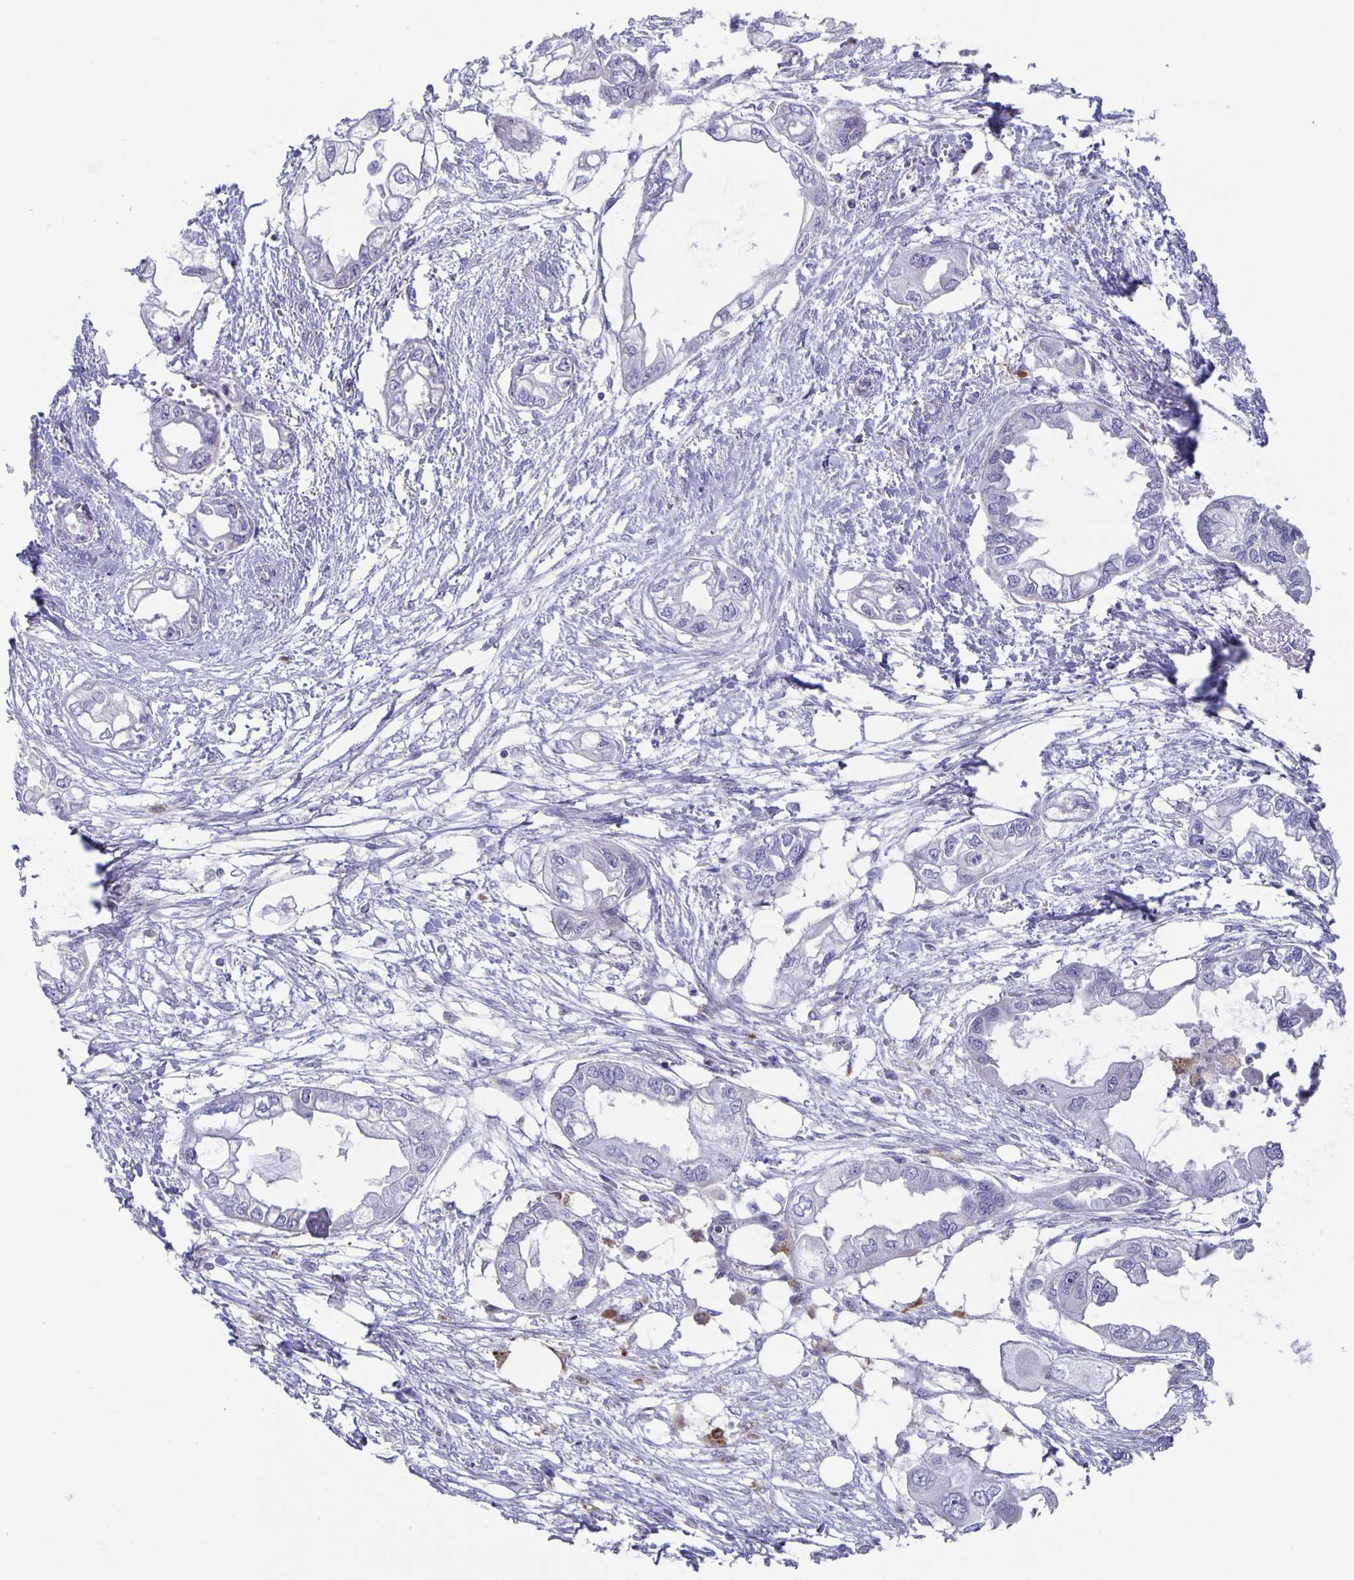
{"staining": {"intensity": "negative", "quantity": "none", "location": "none"}, "tissue": "endometrial cancer", "cell_type": "Tumor cells", "image_type": "cancer", "snomed": [{"axis": "morphology", "description": "Adenocarcinoma, NOS"}, {"axis": "morphology", "description": "Adenocarcinoma, metastatic, NOS"}, {"axis": "topography", "description": "Adipose tissue"}, {"axis": "topography", "description": "Endometrium"}], "caption": "The immunohistochemistry micrograph has no significant staining in tumor cells of endometrial cancer (metastatic adenocarcinoma) tissue. Nuclei are stained in blue.", "gene": "LIPA", "patient": {"sex": "female", "age": 67}}